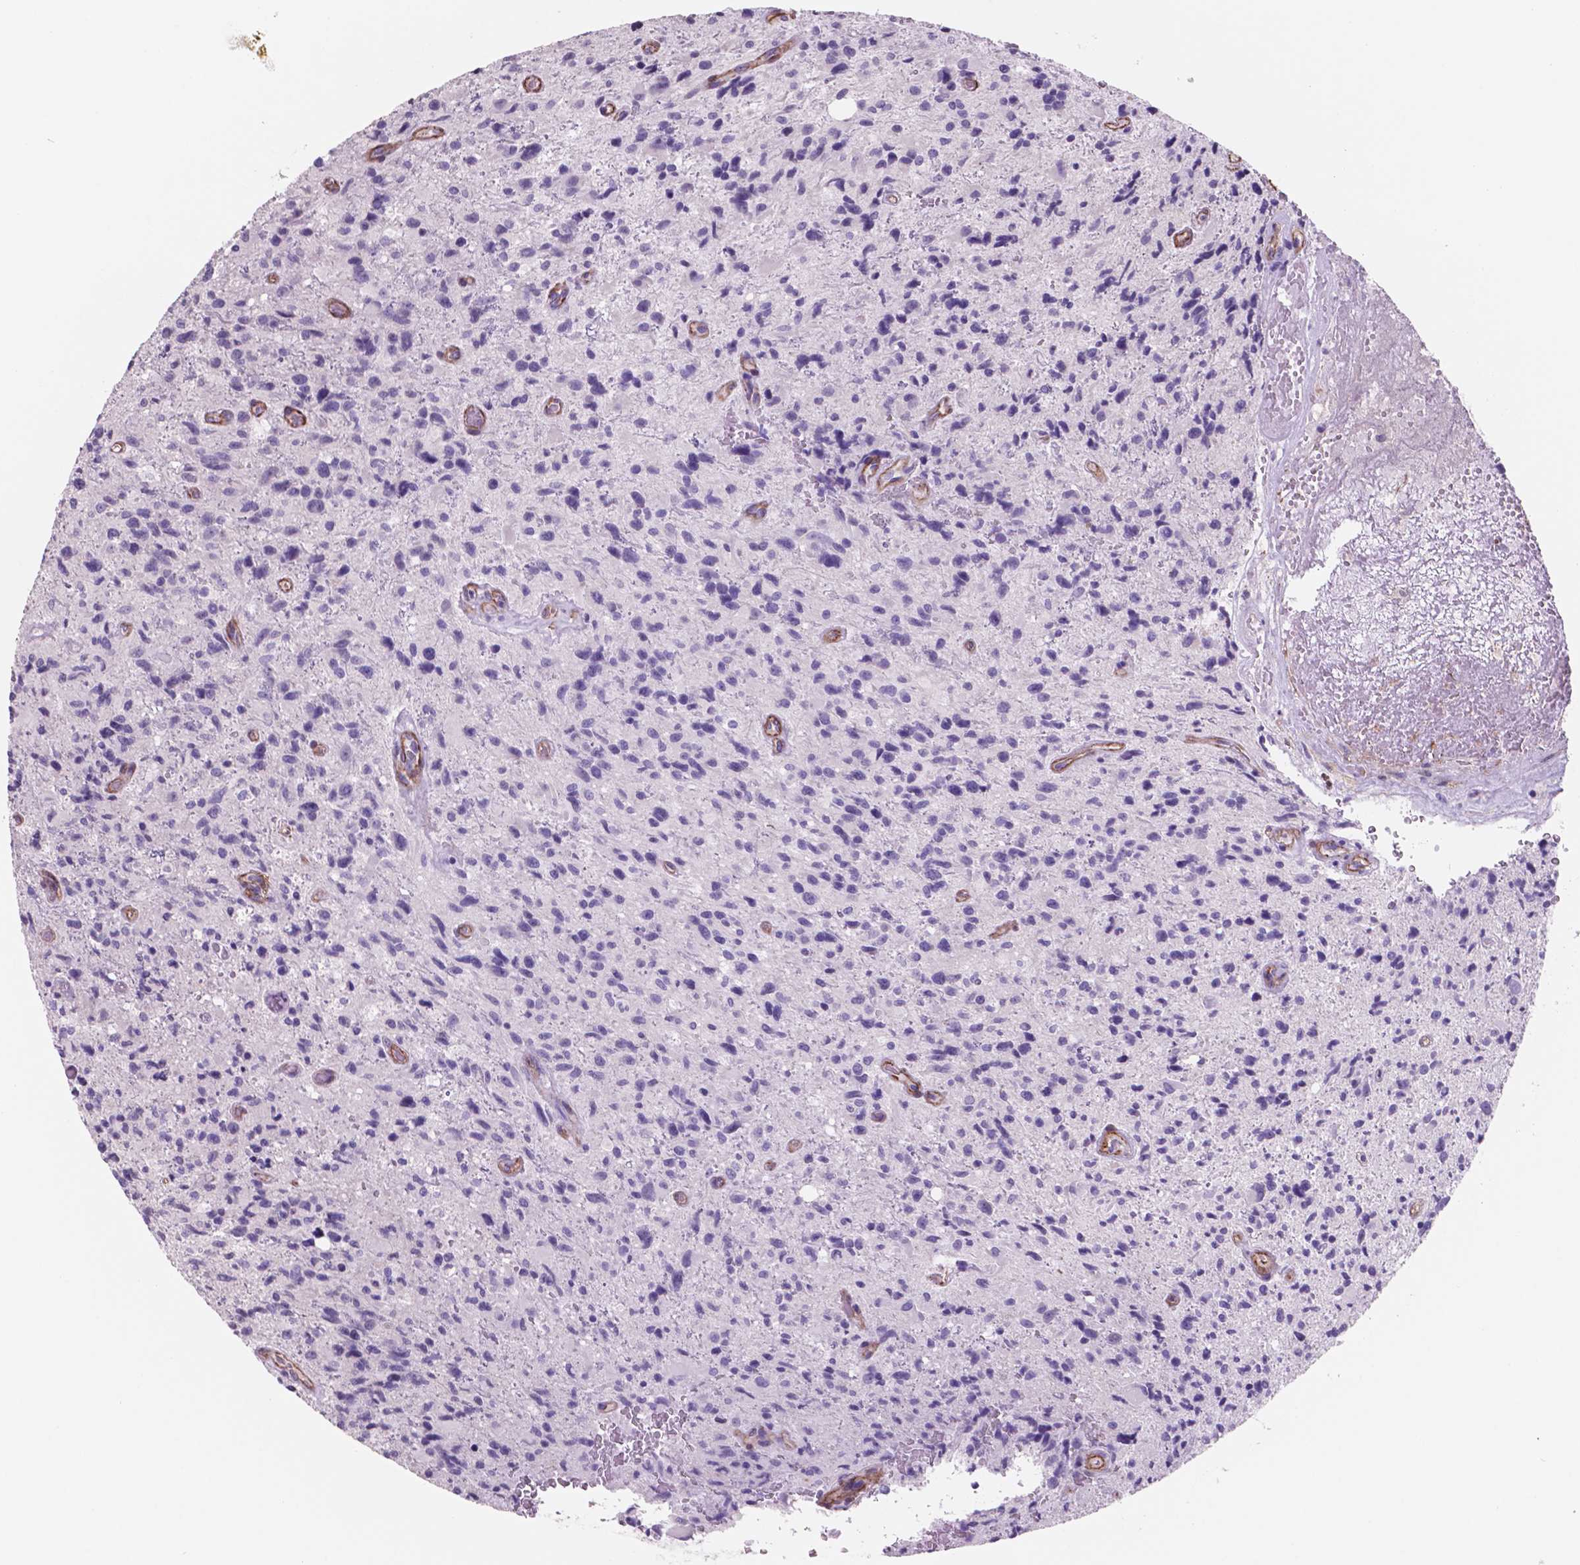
{"staining": {"intensity": "negative", "quantity": "none", "location": "none"}, "tissue": "glioma", "cell_type": "Tumor cells", "image_type": "cancer", "snomed": [{"axis": "morphology", "description": "Glioma, malignant, High grade"}, {"axis": "topography", "description": "Brain"}], "caption": "The histopathology image shows no staining of tumor cells in malignant high-grade glioma. (Stains: DAB (3,3'-diaminobenzidine) immunohistochemistry (IHC) with hematoxylin counter stain, Microscopy: brightfield microscopy at high magnification).", "gene": "TOR2A", "patient": {"sex": "male", "age": 63}}